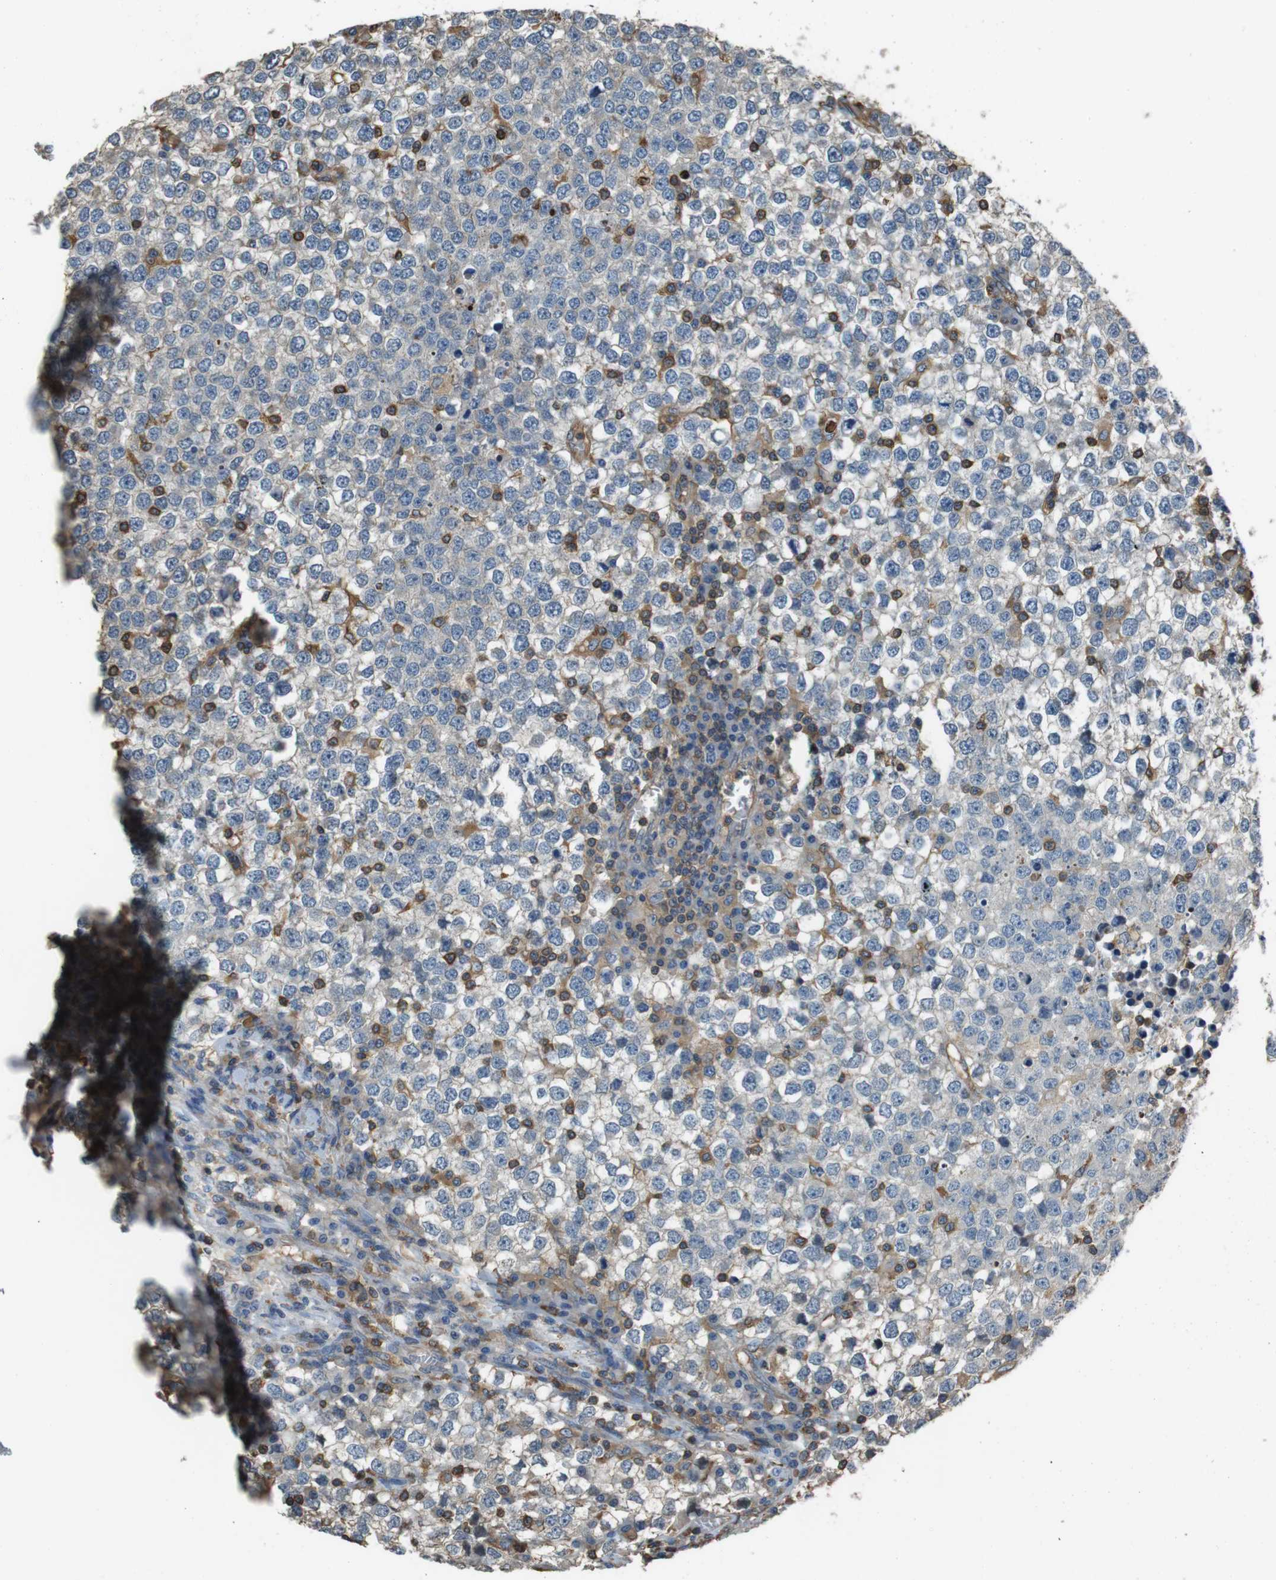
{"staining": {"intensity": "negative", "quantity": "none", "location": "none"}, "tissue": "testis cancer", "cell_type": "Tumor cells", "image_type": "cancer", "snomed": [{"axis": "morphology", "description": "Seminoma, NOS"}, {"axis": "topography", "description": "Testis"}], "caption": "Immunohistochemistry (IHC) image of testis cancer stained for a protein (brown), which demonstrates no positivity in tumor cells.", "gene": "FCAR", "patient": {"sex": "male", "age": 65}}